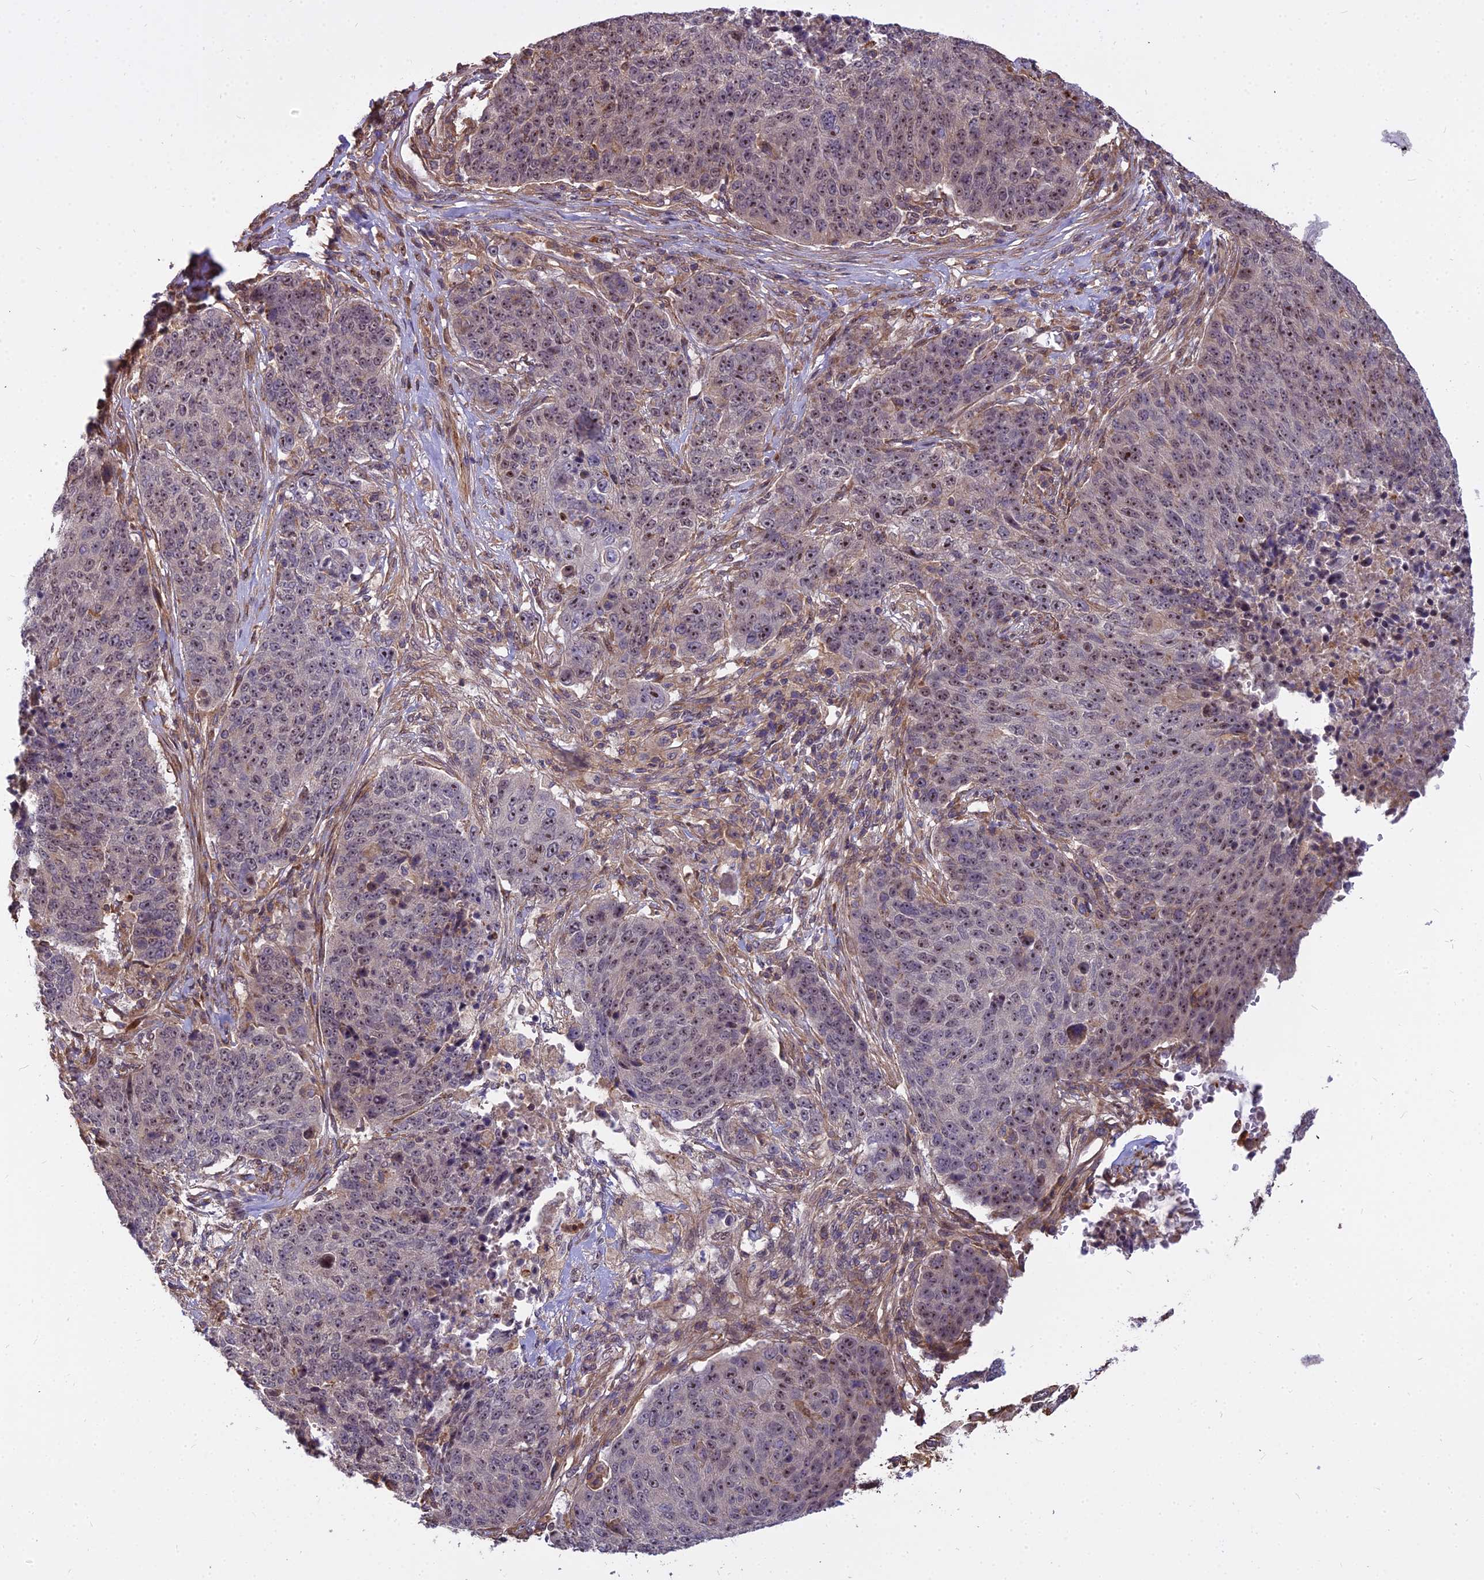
{"staining": {"intensity": "moderate", "quantity": "25%-75%", "location": "nuclear"}, "tissue": "lung cancer", "cell_type": "Tumor cells", "image_type": "cancer", "snomed": [{"axis": "morphology", "description": "Normal tissue, NOS"}, {"axis": "morphology", "description": "Squamous cell carcinoma, NOS"}, {"axis": "topography", "description": "Lymph node"}, {"axis": "topography", "description": "Lung"}], "caption": "Immunohistochemical staining of lung cancer (squamous cell carcinoma) displays moderate nuclear protein staining in approximately 25%-75% of tumor cells.", "gene": "TCEA3", "patient": {"sex": "male", "age": 66}}